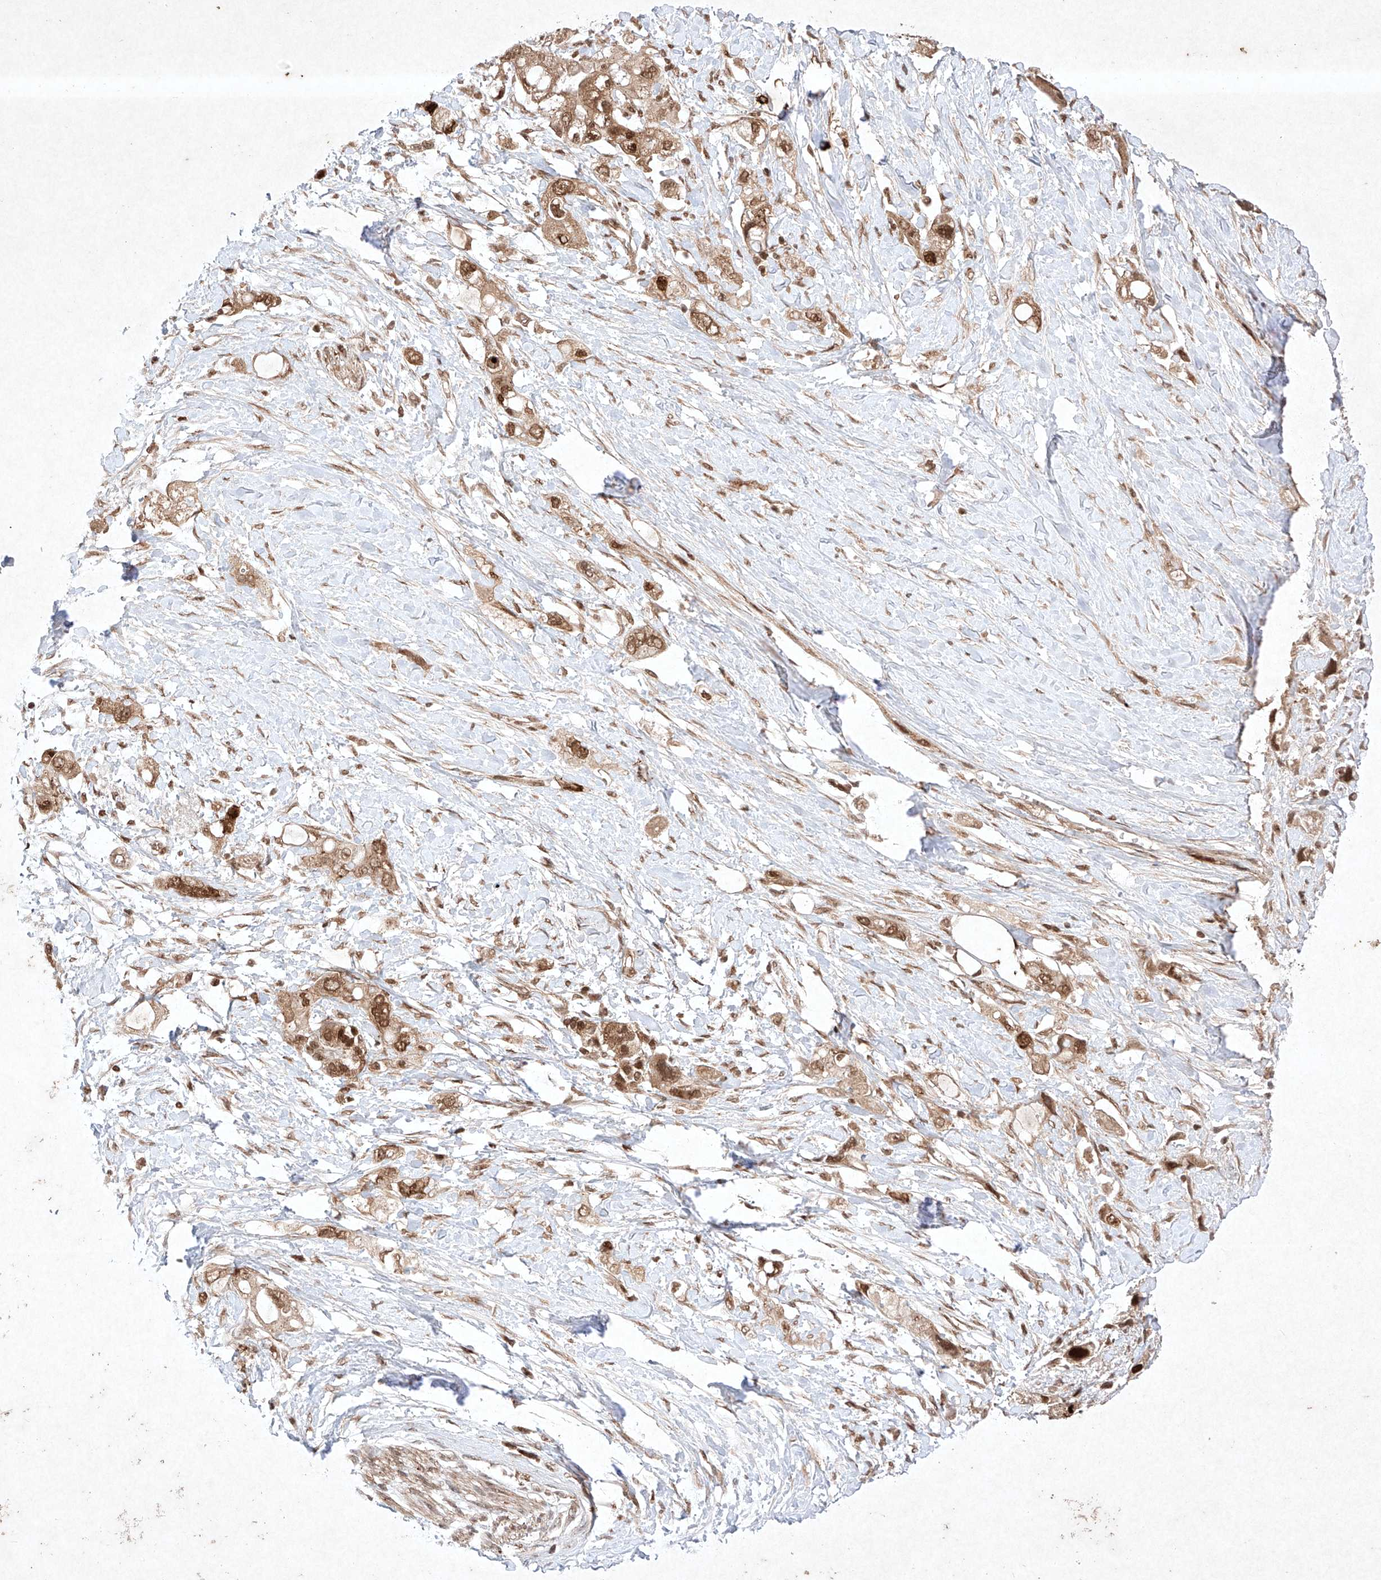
{"staining": {"intensity": "strong", "quantity": ">75%", "location": "cytoplasmic/membranous,nuclear"}, "tissue": "pancreatic cancer", "cell_type": "Tumor cells", "image_type": "cancer", "snomed": [{"axis": "morphology", "description": "Adenocarcinoma, NOS"}, {"axis": "topography", "description": "Pancreas"}], "caption": "Human pancreatic cancer (adenocarcinoma) stained with a brown dye shows strong cytoplasmic/membranous and nuclear positive staining in about >75% of tumor cells.", "gene": "RNF31", "patient": {"sex": "female", "age": 56}}